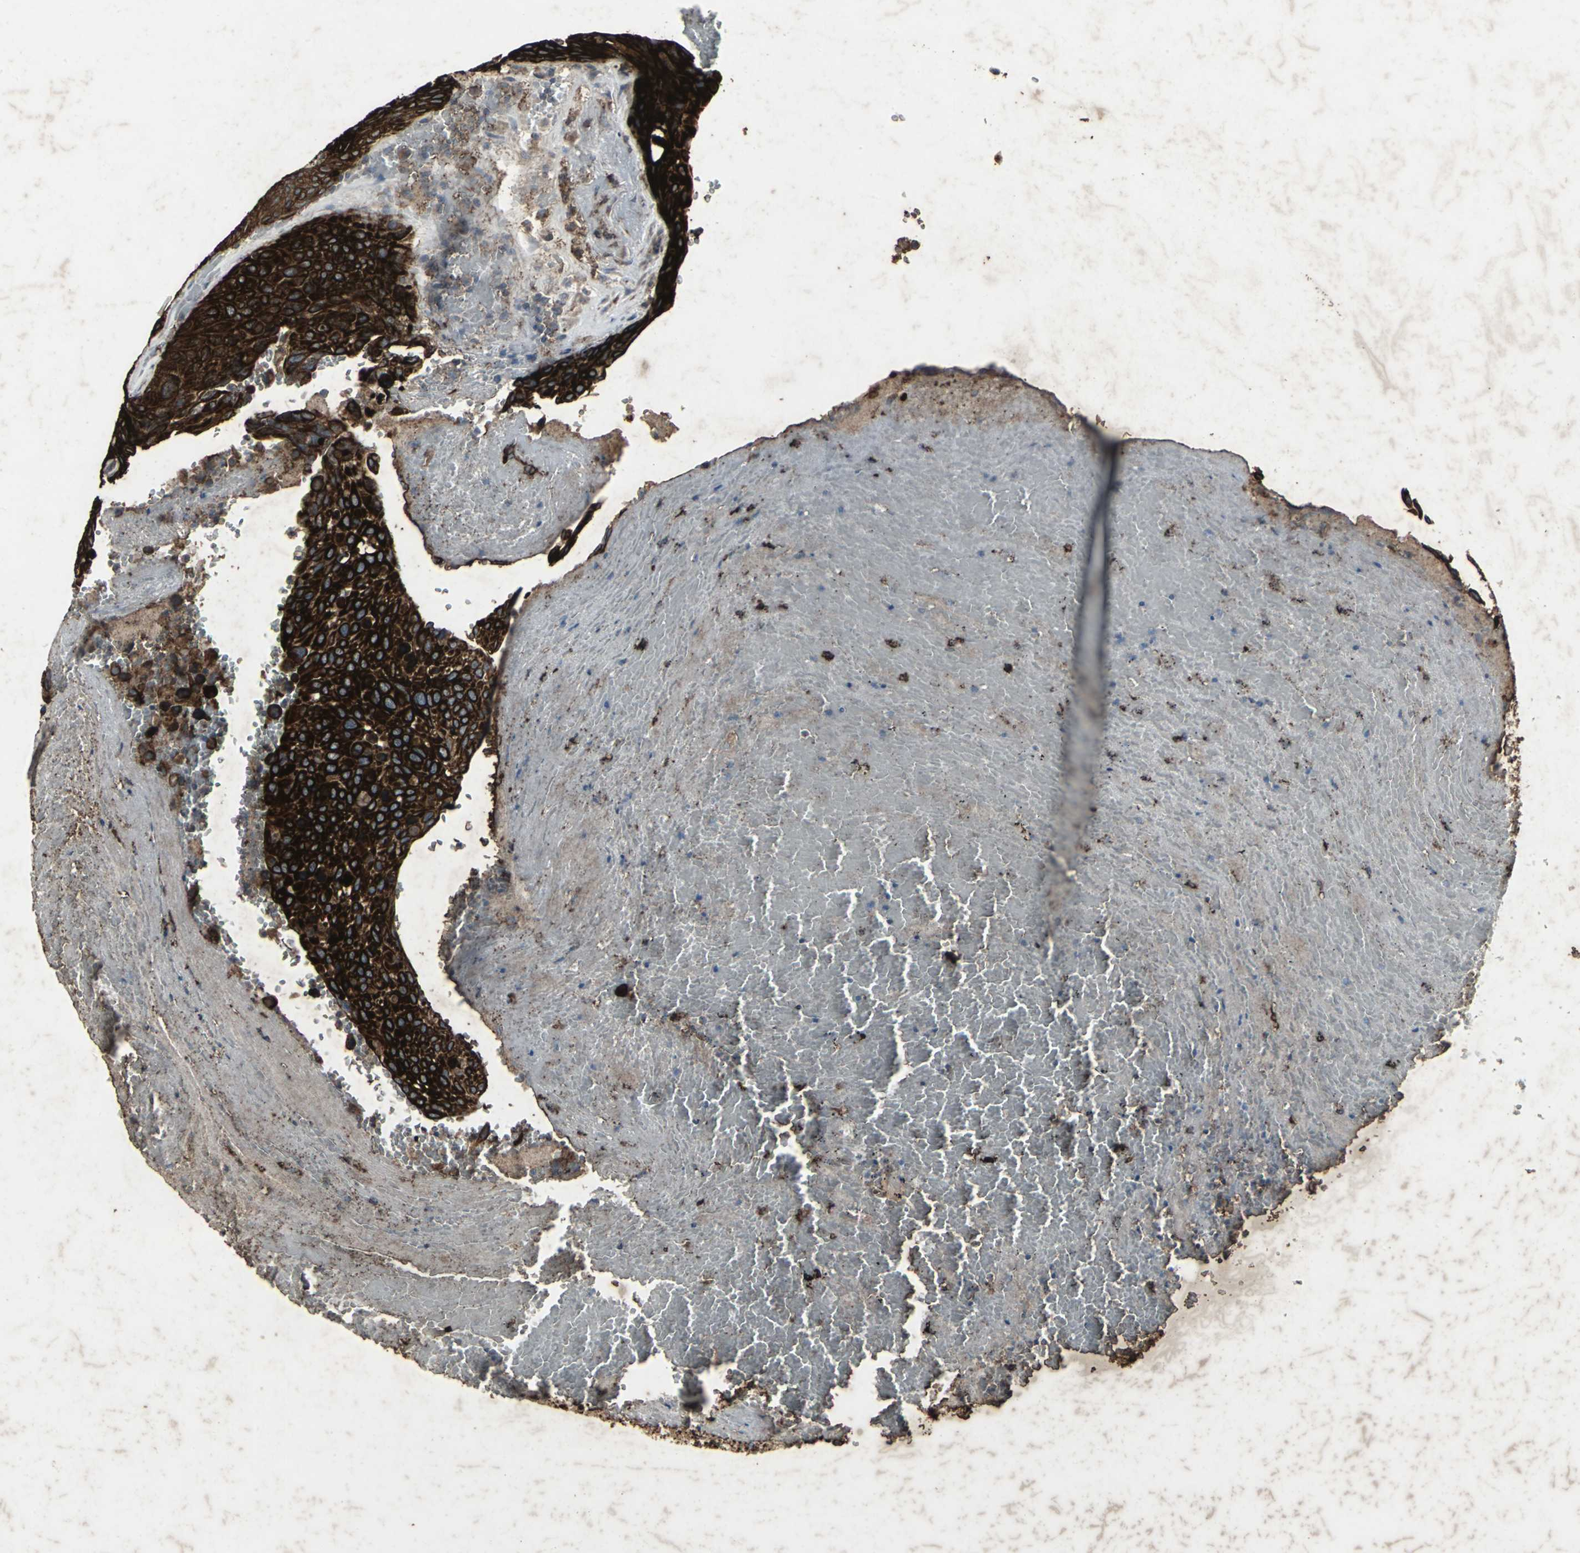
{"staining": {"intensity": "strong", "quantity": ">75%", "location": "cytoplasmic/membranous"}, "tissue": "urothelial cancer", "cell_type": "Tumor cells", "image_type": "cancer", "snomed": [{"axis": "morphology", "description": "Urothelial carcinoma, High grade"}, {"axis": "topography", "description": "Urinary bladder"}], "caption": "High-grade urothelial carcinoma was stained to show a protein in brown. There is high levels of strong cytoplasmic/membranous positivity in about >75% of tumor cells.", "gene": "CCR9", "patient": {"sex": "male", "age": 66}}